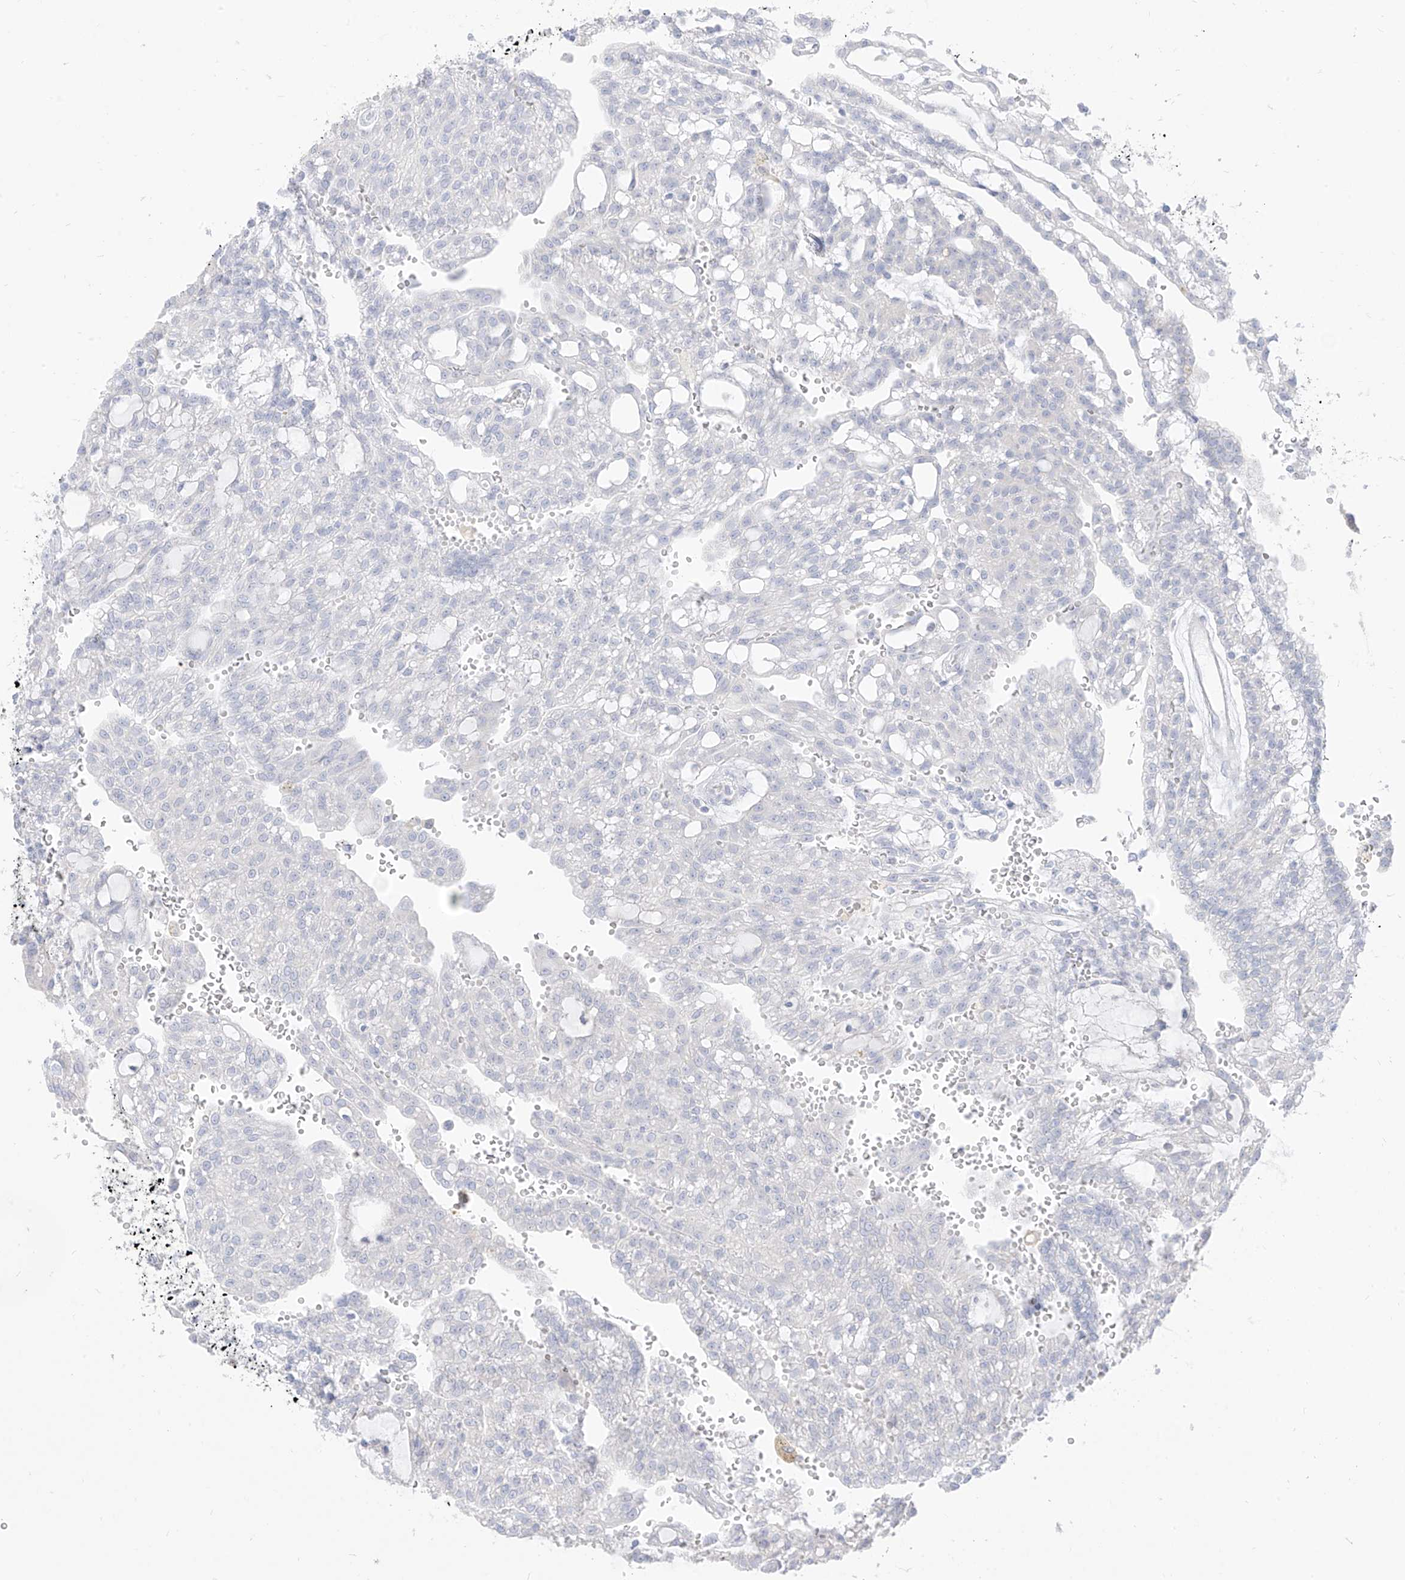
{"staining": {"intensity": "negative", "quantity": "none", "location": "none"}, "tissue": "renal cancer", "cell_type": "Tumor cells", "image_type": "cancer", "snomed": [{"axis": "morphology", "description": "Adenocarcinoma, NOS"}, {"axis": "topography", "description": "Kidney"}], "caption": "This histopathology image is of renal cancer (adenocarcinoma) stained with IHC to label a protein in brown with the nuclei are counter-stained blue. There is no staining in tumor cells. (Brightfield microscopy of DAB (3,3'-diaminobenzidine) IHC at high magnification).", "gene": "ARHGEF40", "patient": {"sex": "male", "age": 63}}